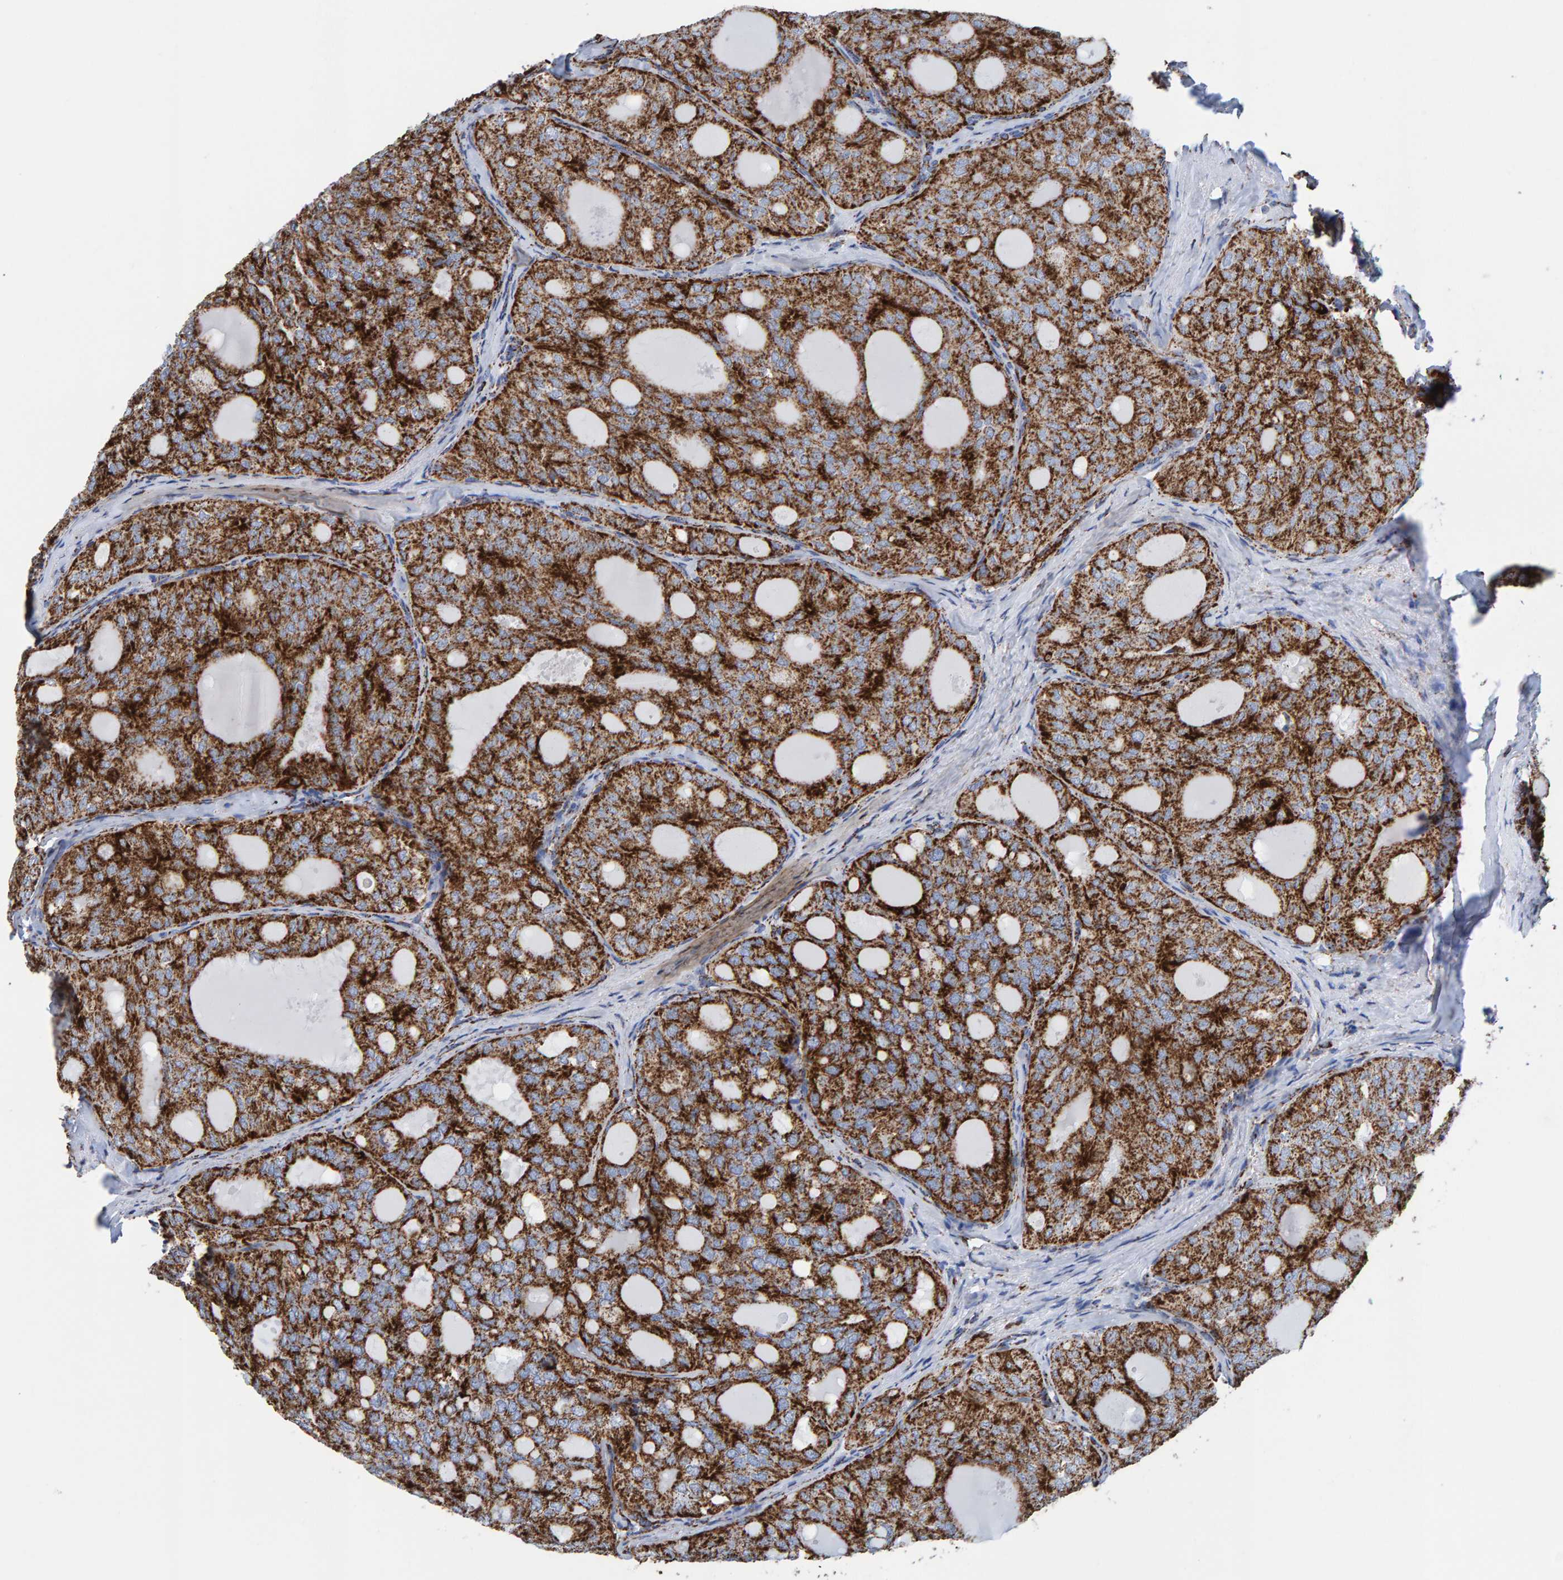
{"staining": {"intensity": "strong", "quantity": ">75%", "location": "cytoplasmic/membranous"}, "tissue": "thyroid cancer", "cell_type": "Tumor cells", "image_type": "cancer", "snomed": [{"axis": "morphology", "description": "Follicular adenoma carcinoma, NOS"}, {"axis": "topography", "description": "Thyroid gland"}], "caption": "Protein staining of follicular adenoma carcinoma (thyroid) tissue displays strong cytoplasmic/membranous positivity in approximately >75% of tumor cells.", "gene": "ENSG00000262660", "patient": {"sex": "male", "age": 75}}